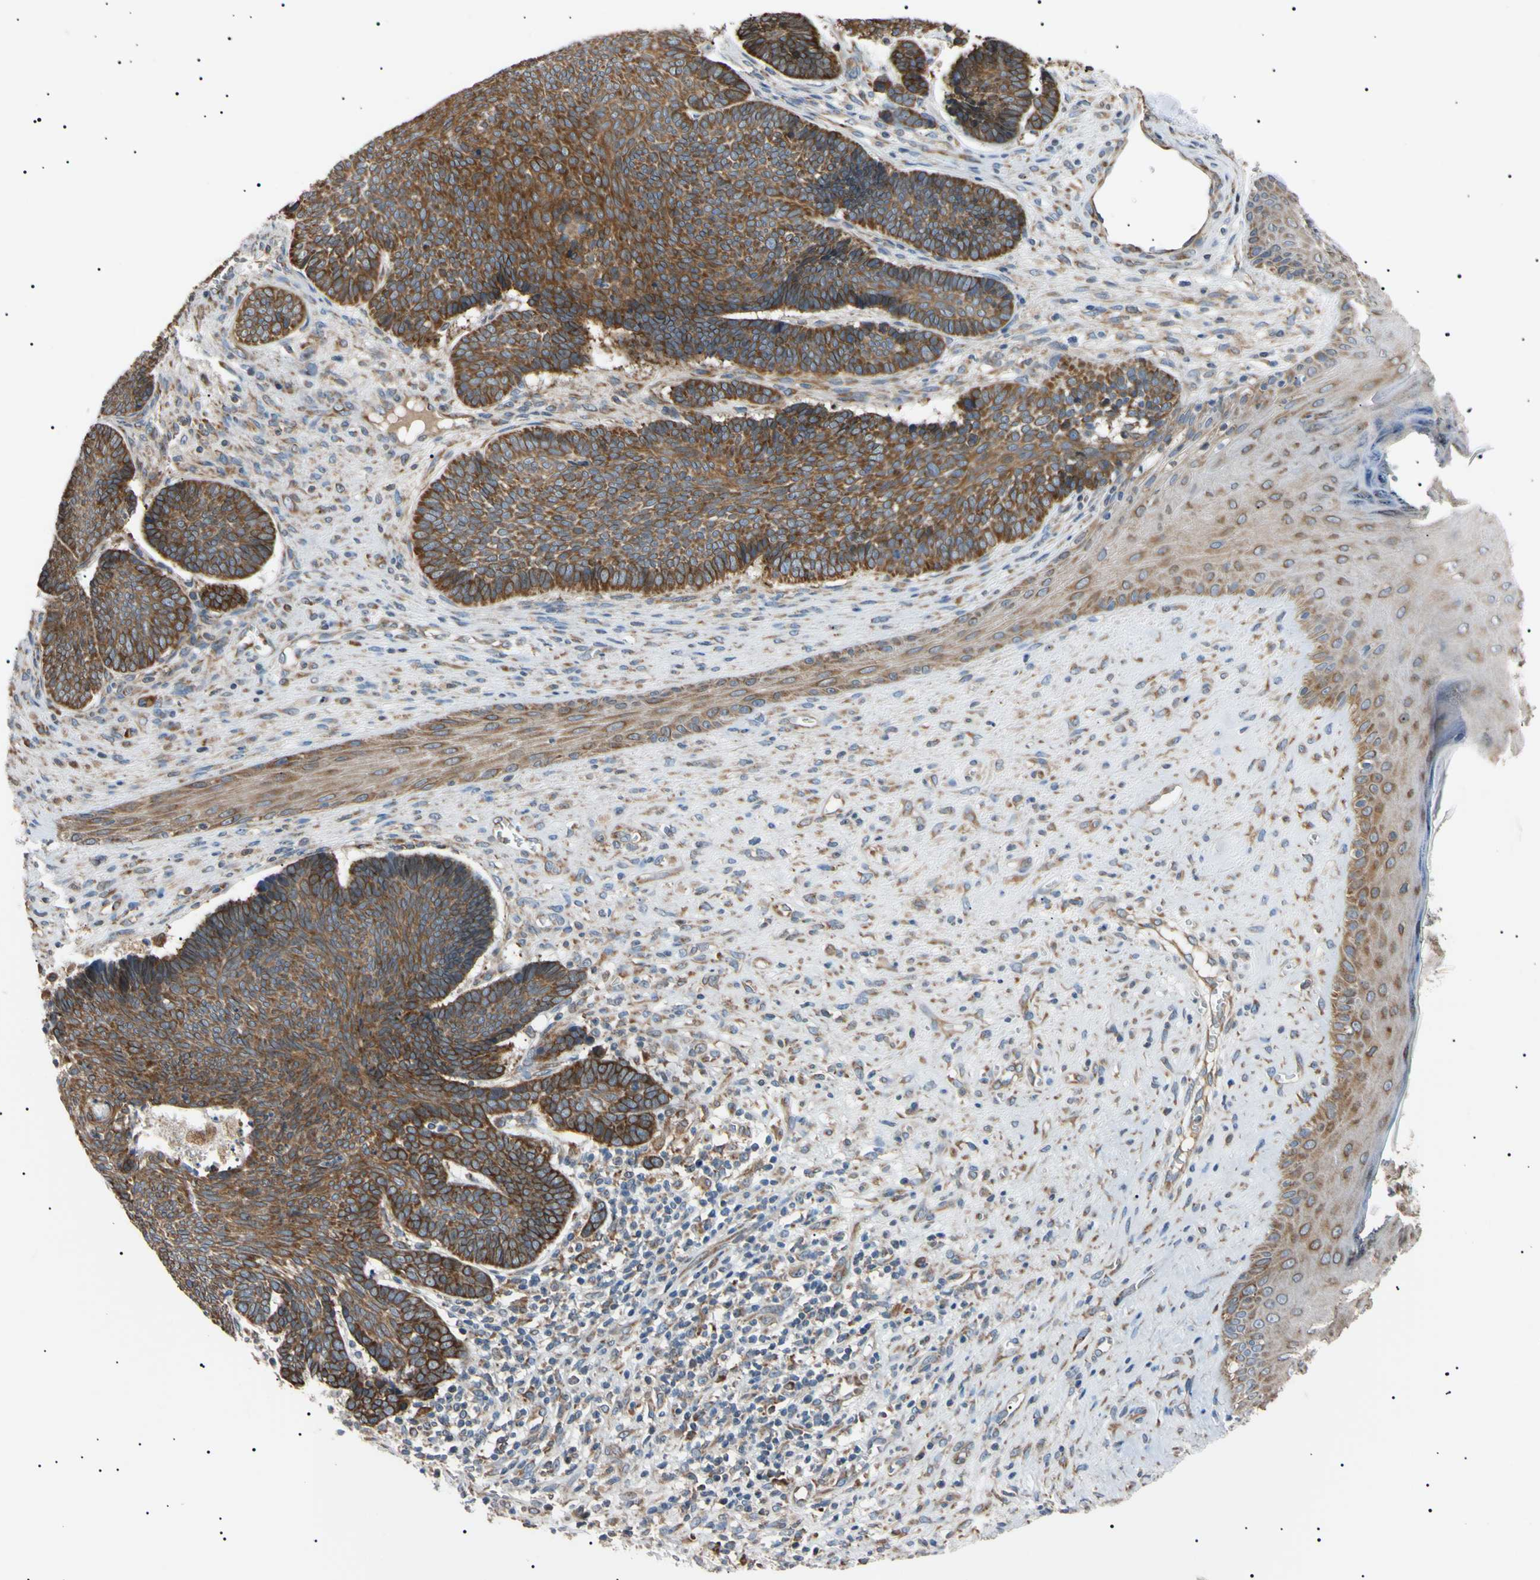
{"staining": {"intensity": "strong", "quantity": ">75%", "location": "cytoplasmic/membranous"}, "tissue": "skin cancer", "cell_type": "Tumor cells", "image_type": "cancer", "snomed": [{"axis": "morphology", "description": "Basal cell carcinoma"}, {"axis": "topography", "description": "Skin"}], "caption": "Tumor cells reveal high levels of strong cytoplasmic/membranous expression in about >75% of cells in skin cancer (basal cell carcinoma).", "gene": "VAPA", "patient": {"sex": "male", "age": 84}}